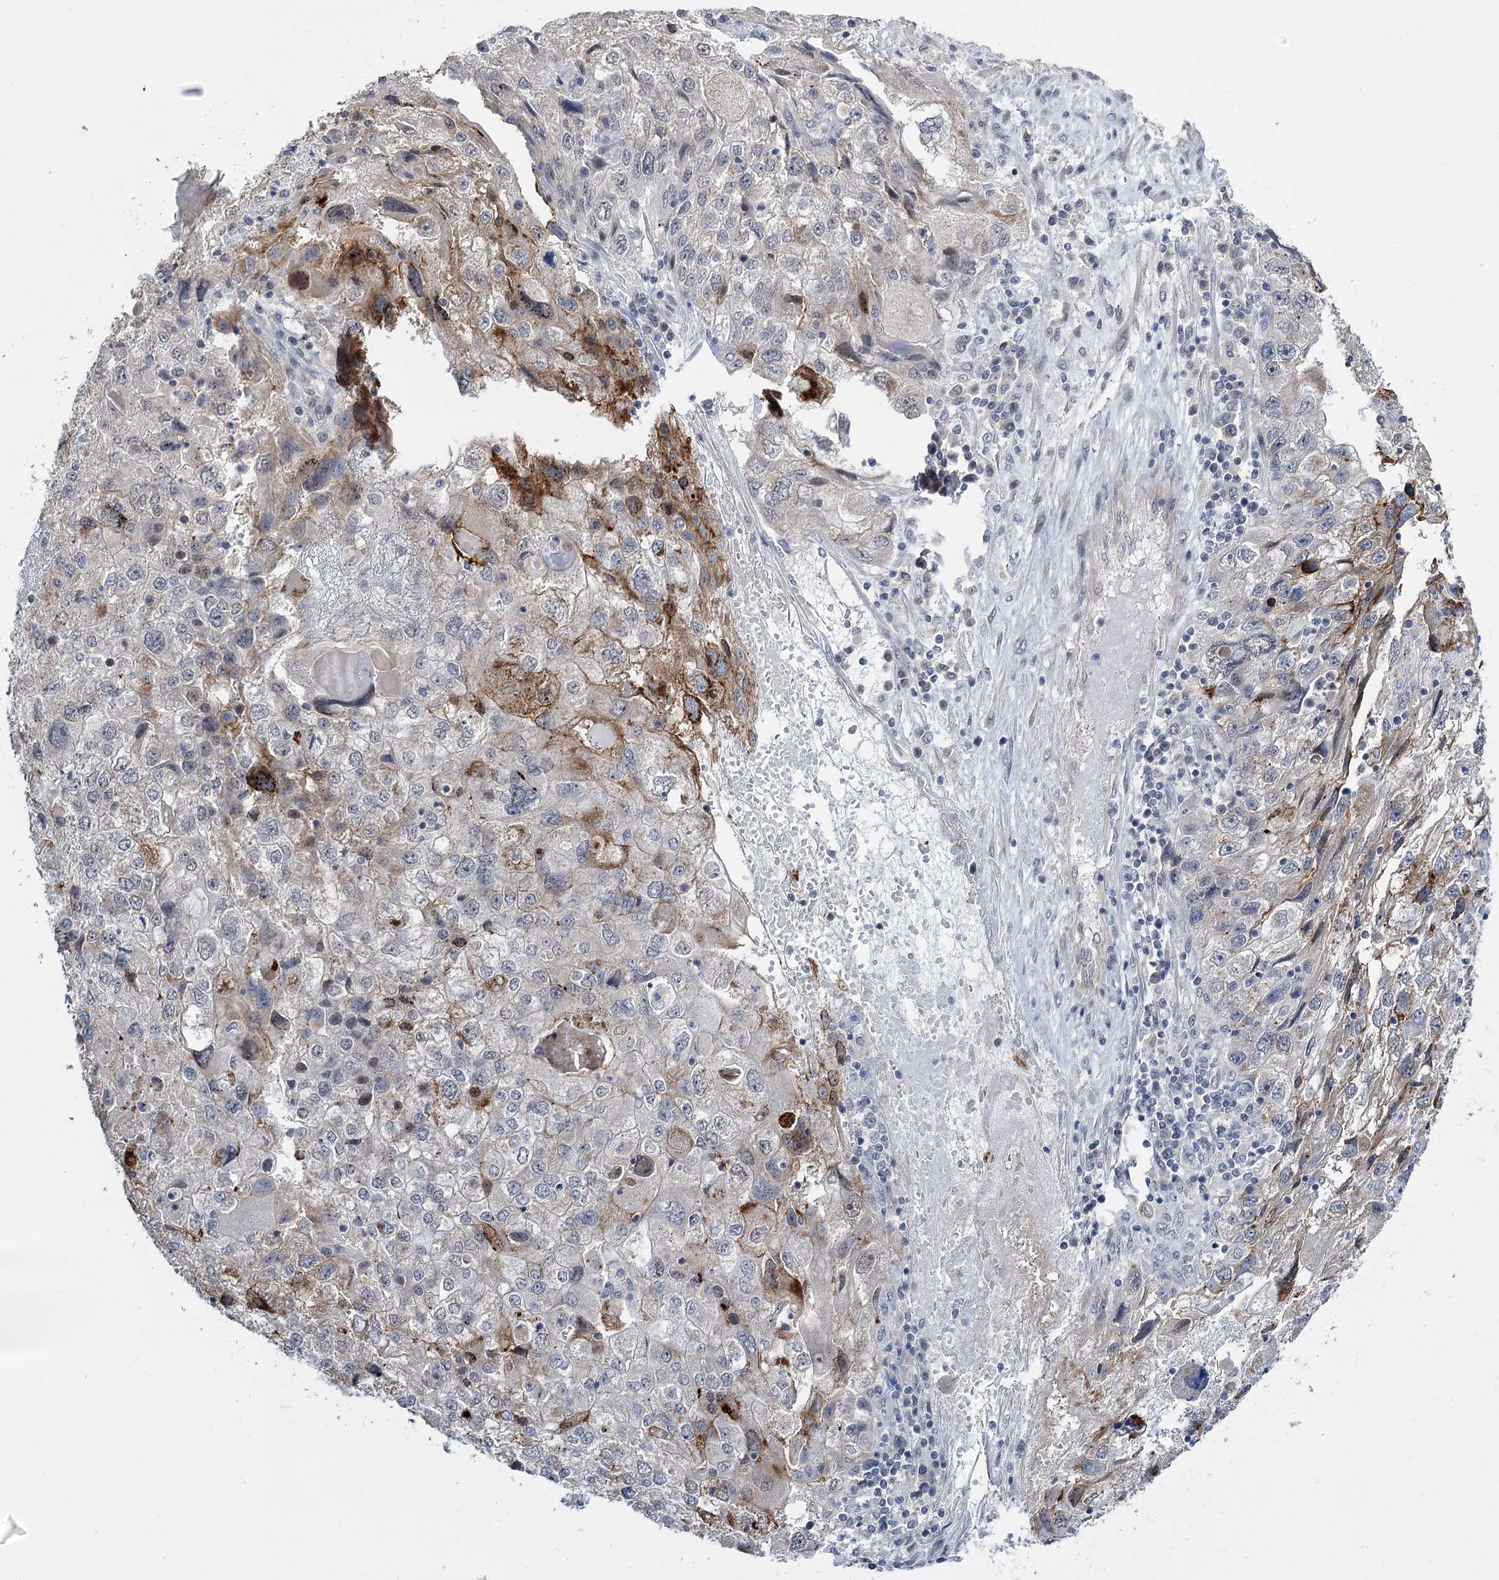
{"staining": {"intensity": "moderate", "quantity": "<25%", "location": "cytoplasmic/membranous"}, "tissue": "endometrial cancer", "cell_type": "Tumor cells", "image_type": "cancer", "snomed": [{"axis": "morphology", "description": "Adenocarcinoma, NOS"}, {"axis": "topography", "description": "Endometrium"}], "caption": "DAB immunohistochemical staining of human adenocarcinoma (endometrial) reveals moderate cytoplasmic/membranous protein expression in approximately <25% of tumor cells.", "gene": "PHYHIPL", "patient": {"sex": "female", "age": 49}}